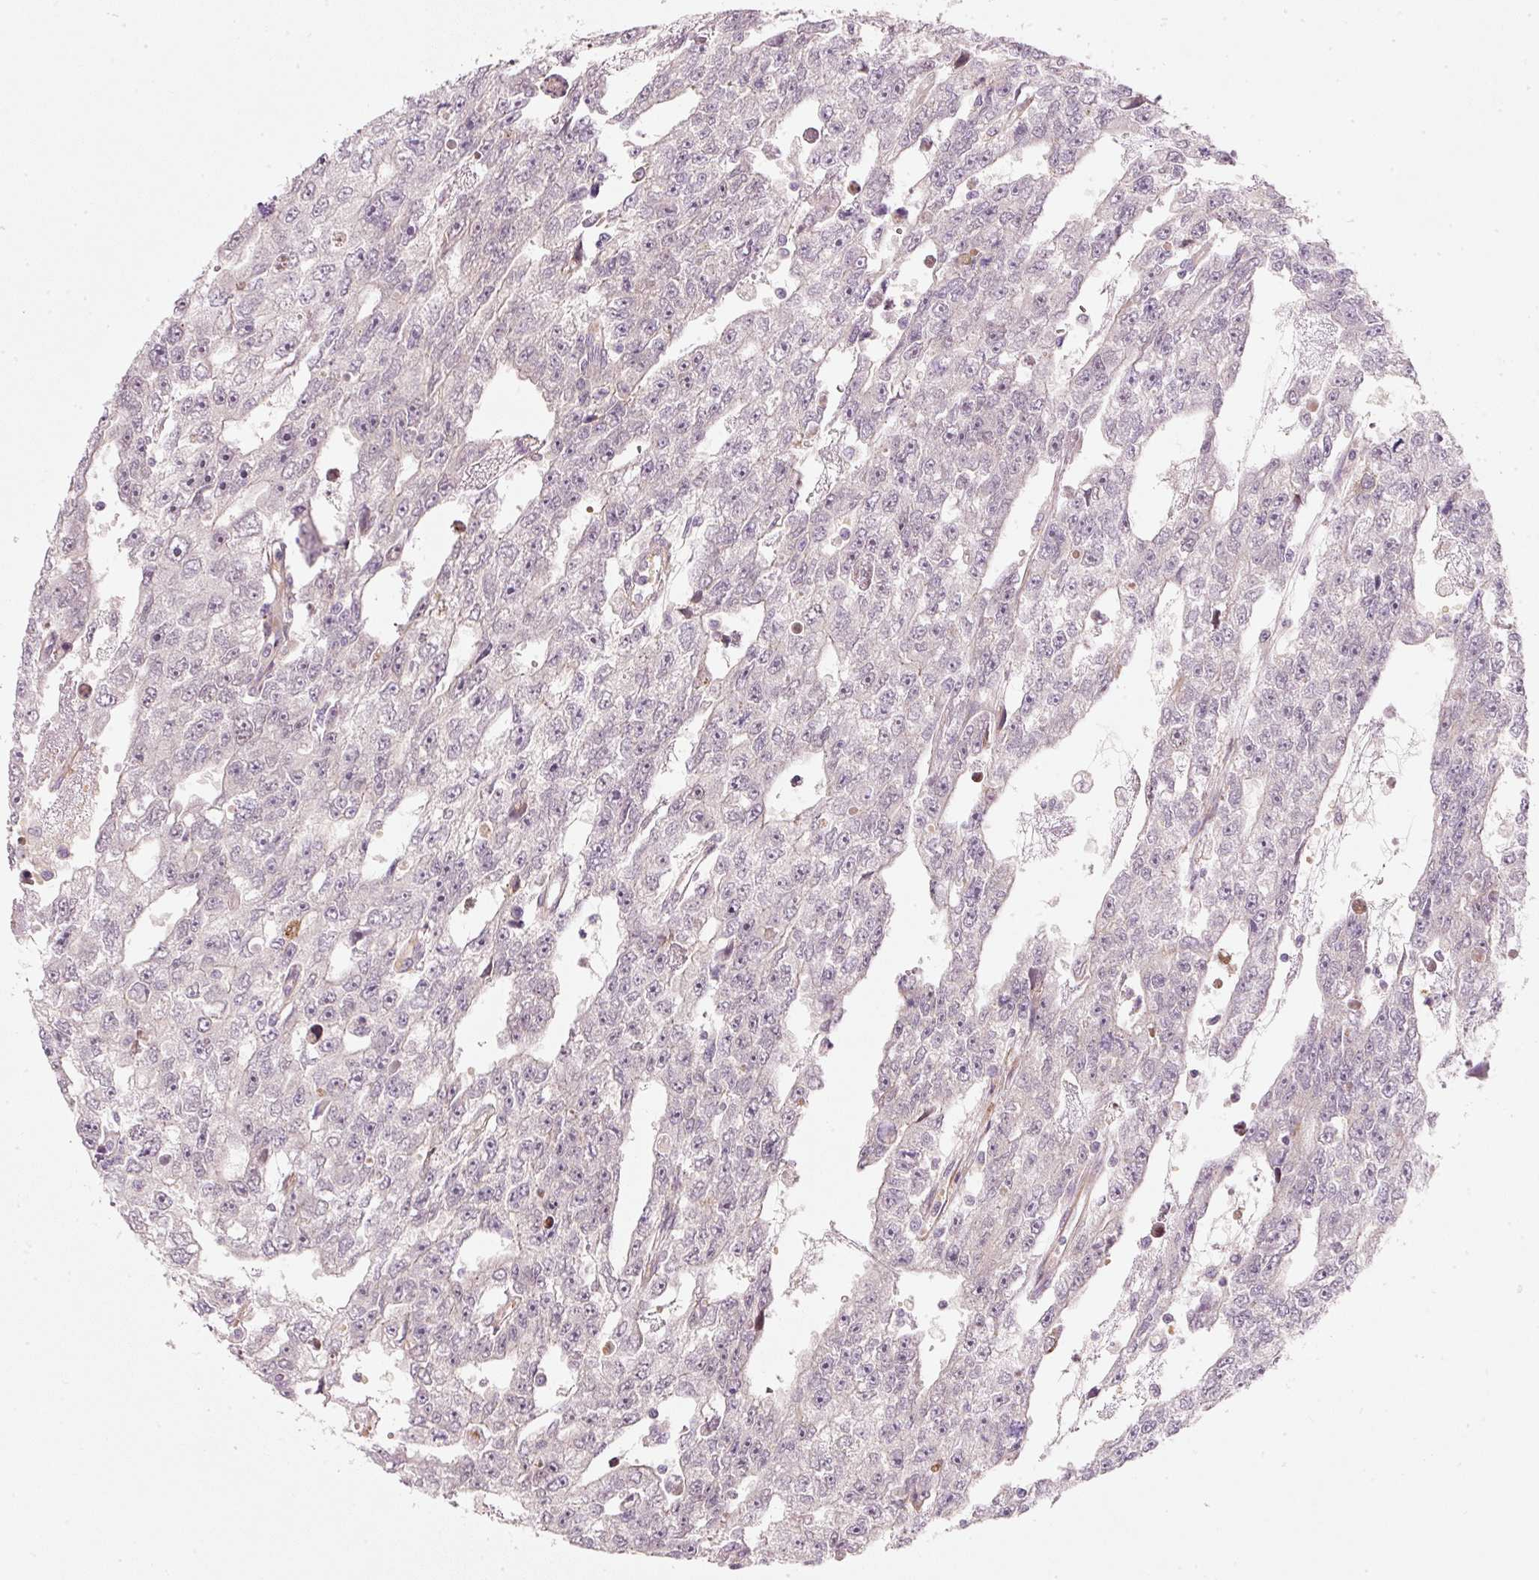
{"staining": {"intensity": "negative", "quantity": "none", "location": "none"}, "tissue": "testis cancer", "cell_type": "Tumor cells", "image_type": "cancer", "snomed": [{"axis": "morphology", "description": "Carcinoma, Embryonal, NOS"}, {"axis": "topography", "description": "Testis"}], "caption": "Tumor cells show no significant protein expression in embryonal carcinoma (testis).", "gene": "KCNQ1", "patient": {"sex": "male", "age": 20}}